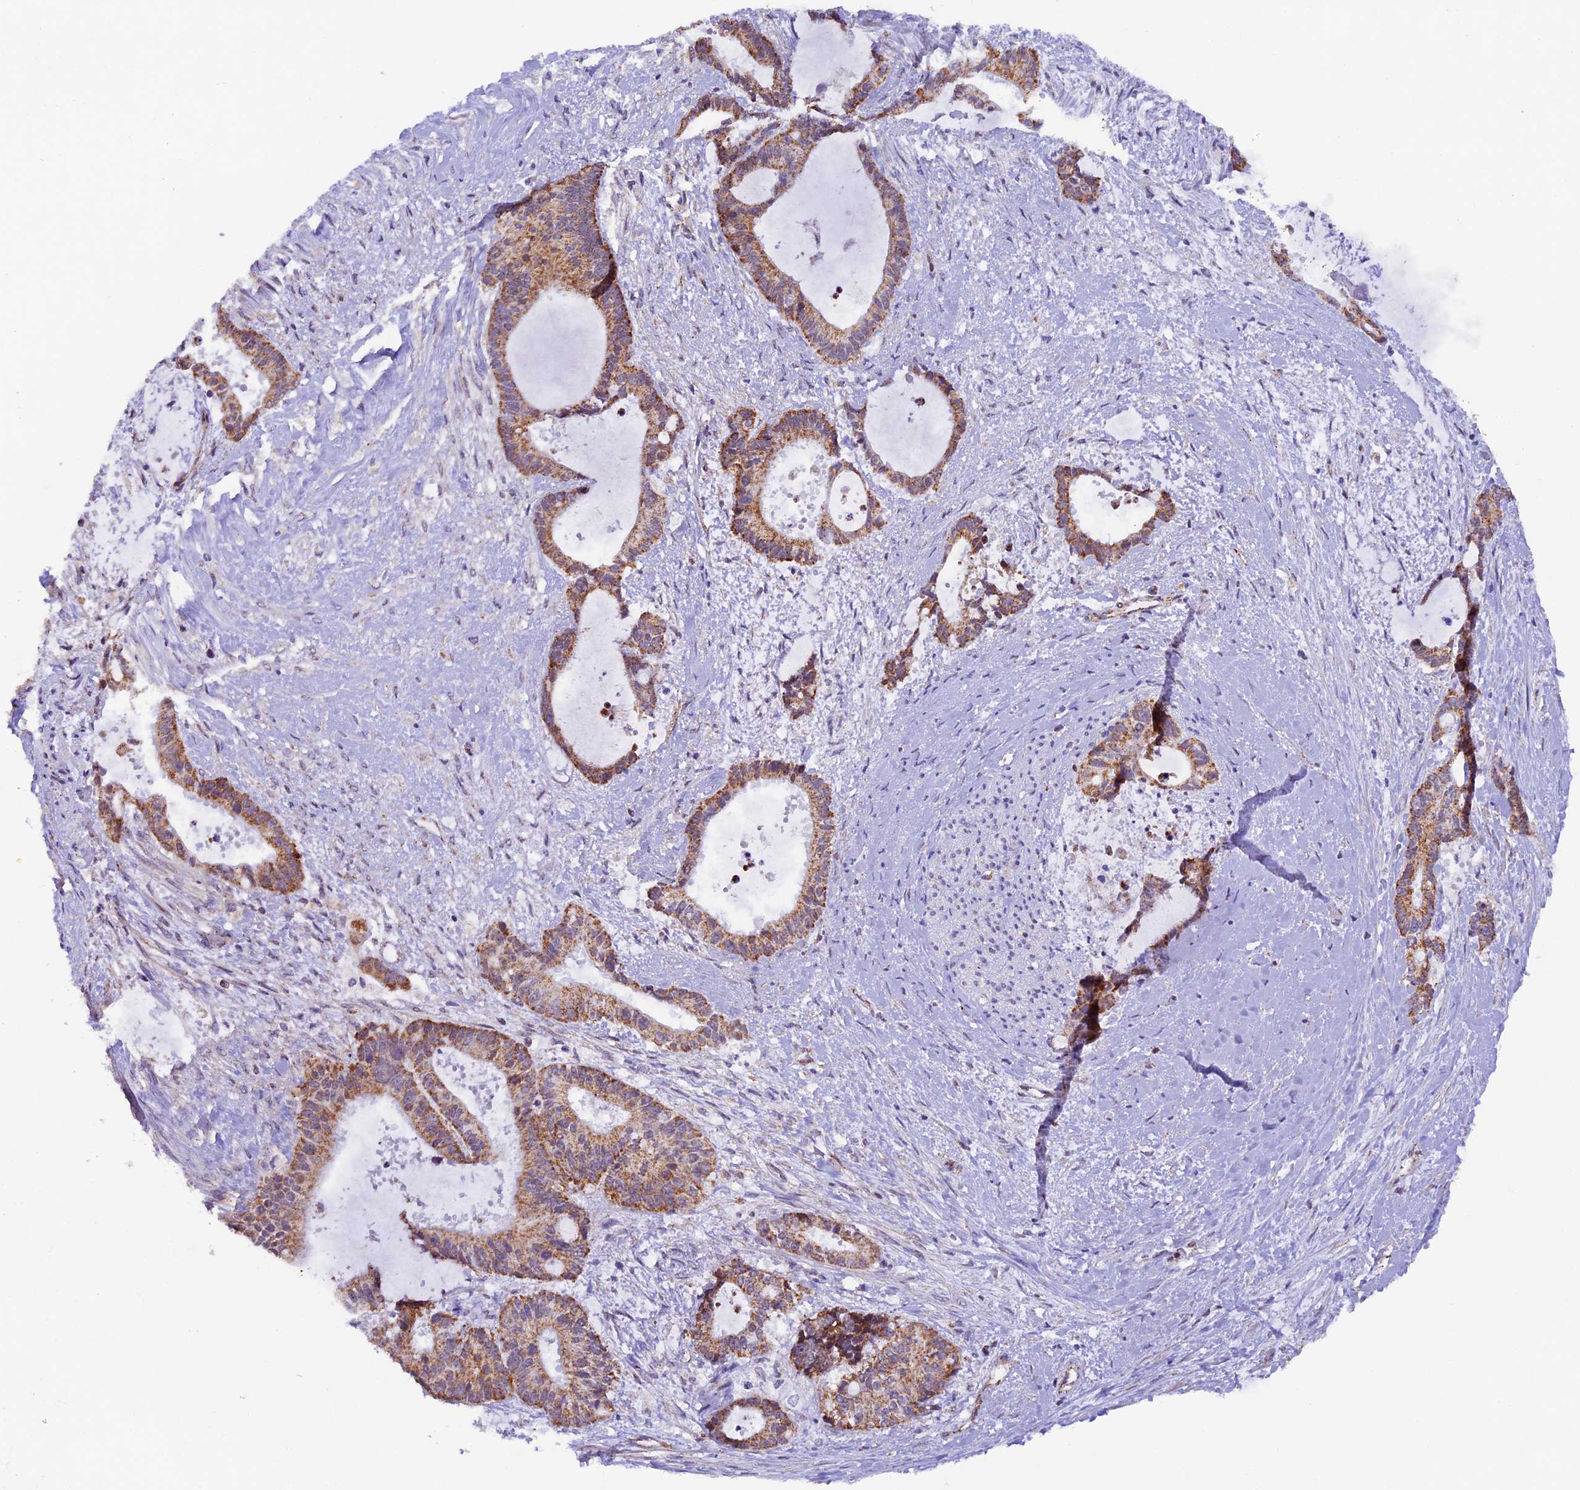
{"staining": {"intensity": "moderate", "quantity": ">75%", "location": "cytoplasmic/membranous"}, "tissue": "liver cancer", "cell_type": "Tumor cells", "image_type": "cancer", "snomed": [{"axis": "morphology", "description": "Normal tissue, NOS"}, {"axis": "morphology", "description": "Cholangiocarcinoma"}, {"axis": "topography", "description": "Liver"}, {"axis": "topography", "description": "Peripheral nerve tissue"}], "caption": "Protein staining reveals moderate cytoplasmic/membranous positivity in approximately >75% of tumor cells in liver cancer (cholangiocarcinoma).", "gene": "TFAM", "patient": {"sex": "female", "age": 73}}